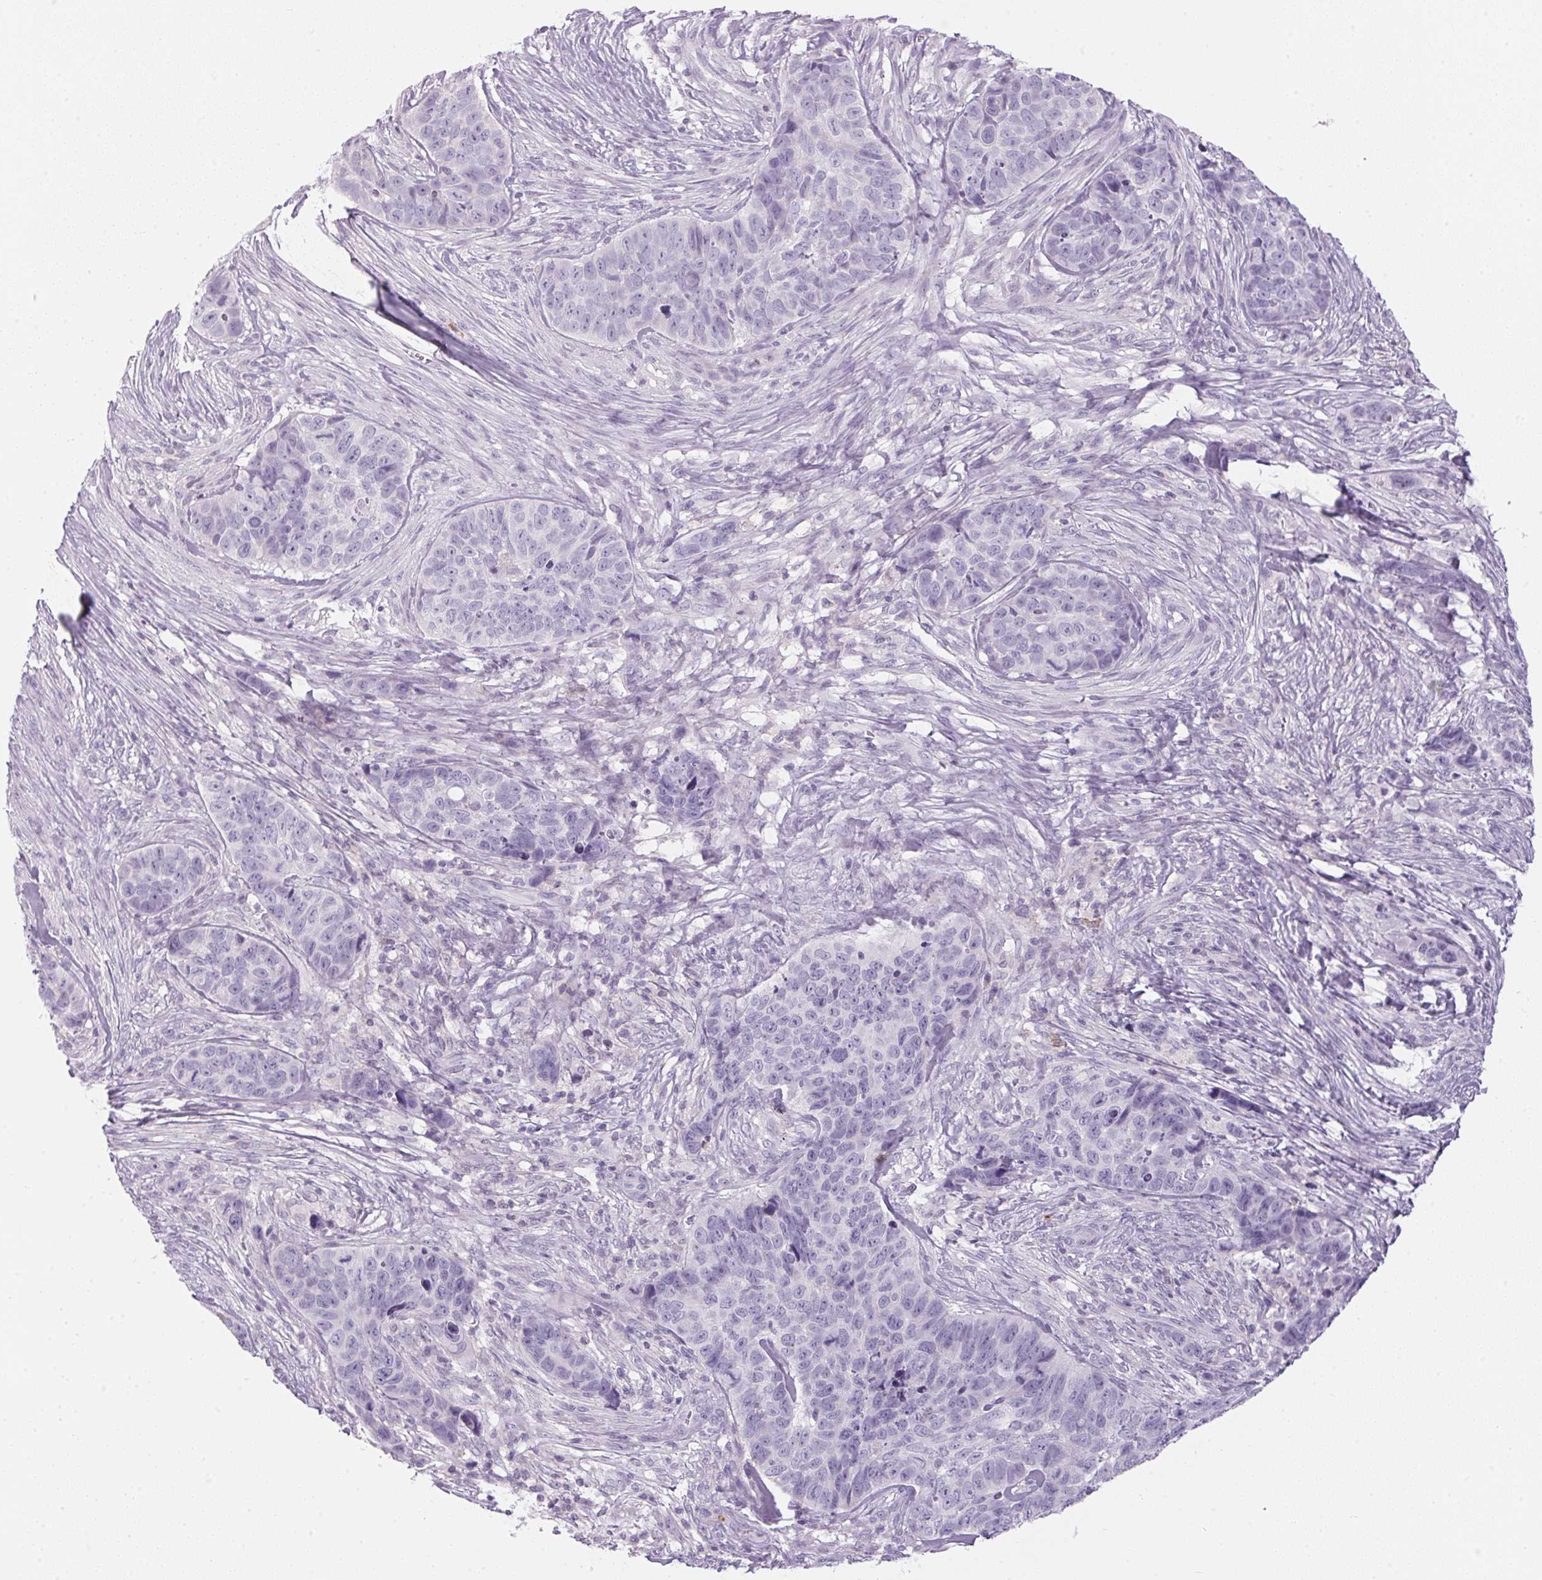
{"staining": {"intensity": "negative", "quantity": "none", "location": "none"}, "tissue": "skin cancer", "cell_type": "Tumor cells", "image_type": "cancer", "snomed": [{"axis": "morphology", "description": "Basal cell carcinoma"}, {"axis": "topography", "description": "Skin"}], "caption": "Skin basal cell carcinoma stained for a protein using immunohistochemistry displays no positivity tumor cells.", "gene": "ECPAS", "patient": {"sex": "female", "age": 82}}